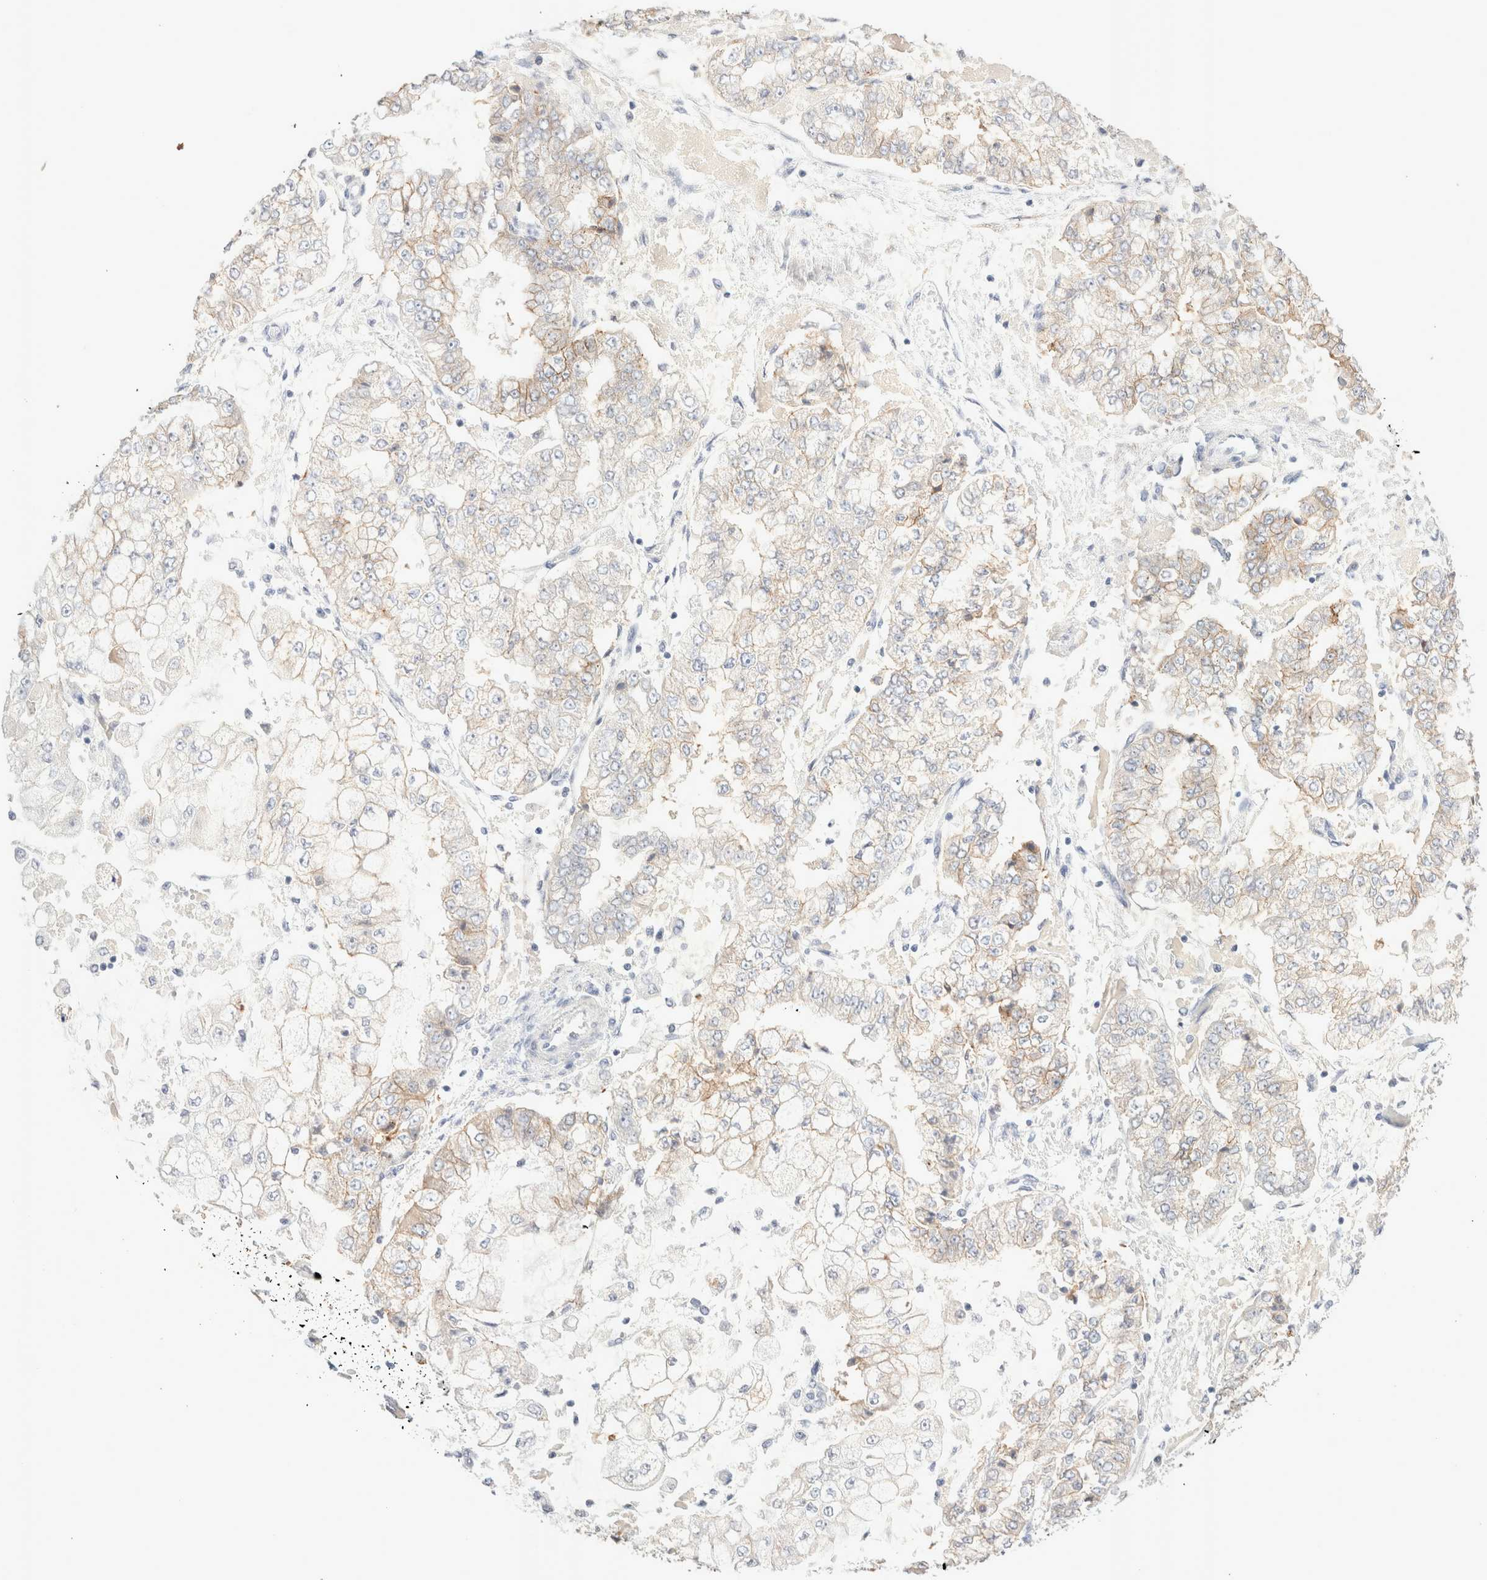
{"staining": {"intensity": "moderate", "quantity": "25%-75%", "location": "cytoplasmic/membranous"}, "tissue": "stomach cancer", "cell_type": "Tumor cells", "image_type": "cancer", "snomed": [{"axis": "morphology", "description": "Adenocarcinoma, NOS"}, {"axis": "topography", "description": "Stomach"}], "caption": "Tumor cells reveal medium levels of moderate cytoplasmic/membranous positivity in about 25%-75% of cells in stomach adenocarcinoma.", "gene": "EPCAM", "patient": {"sex": "male", "age": 76}}